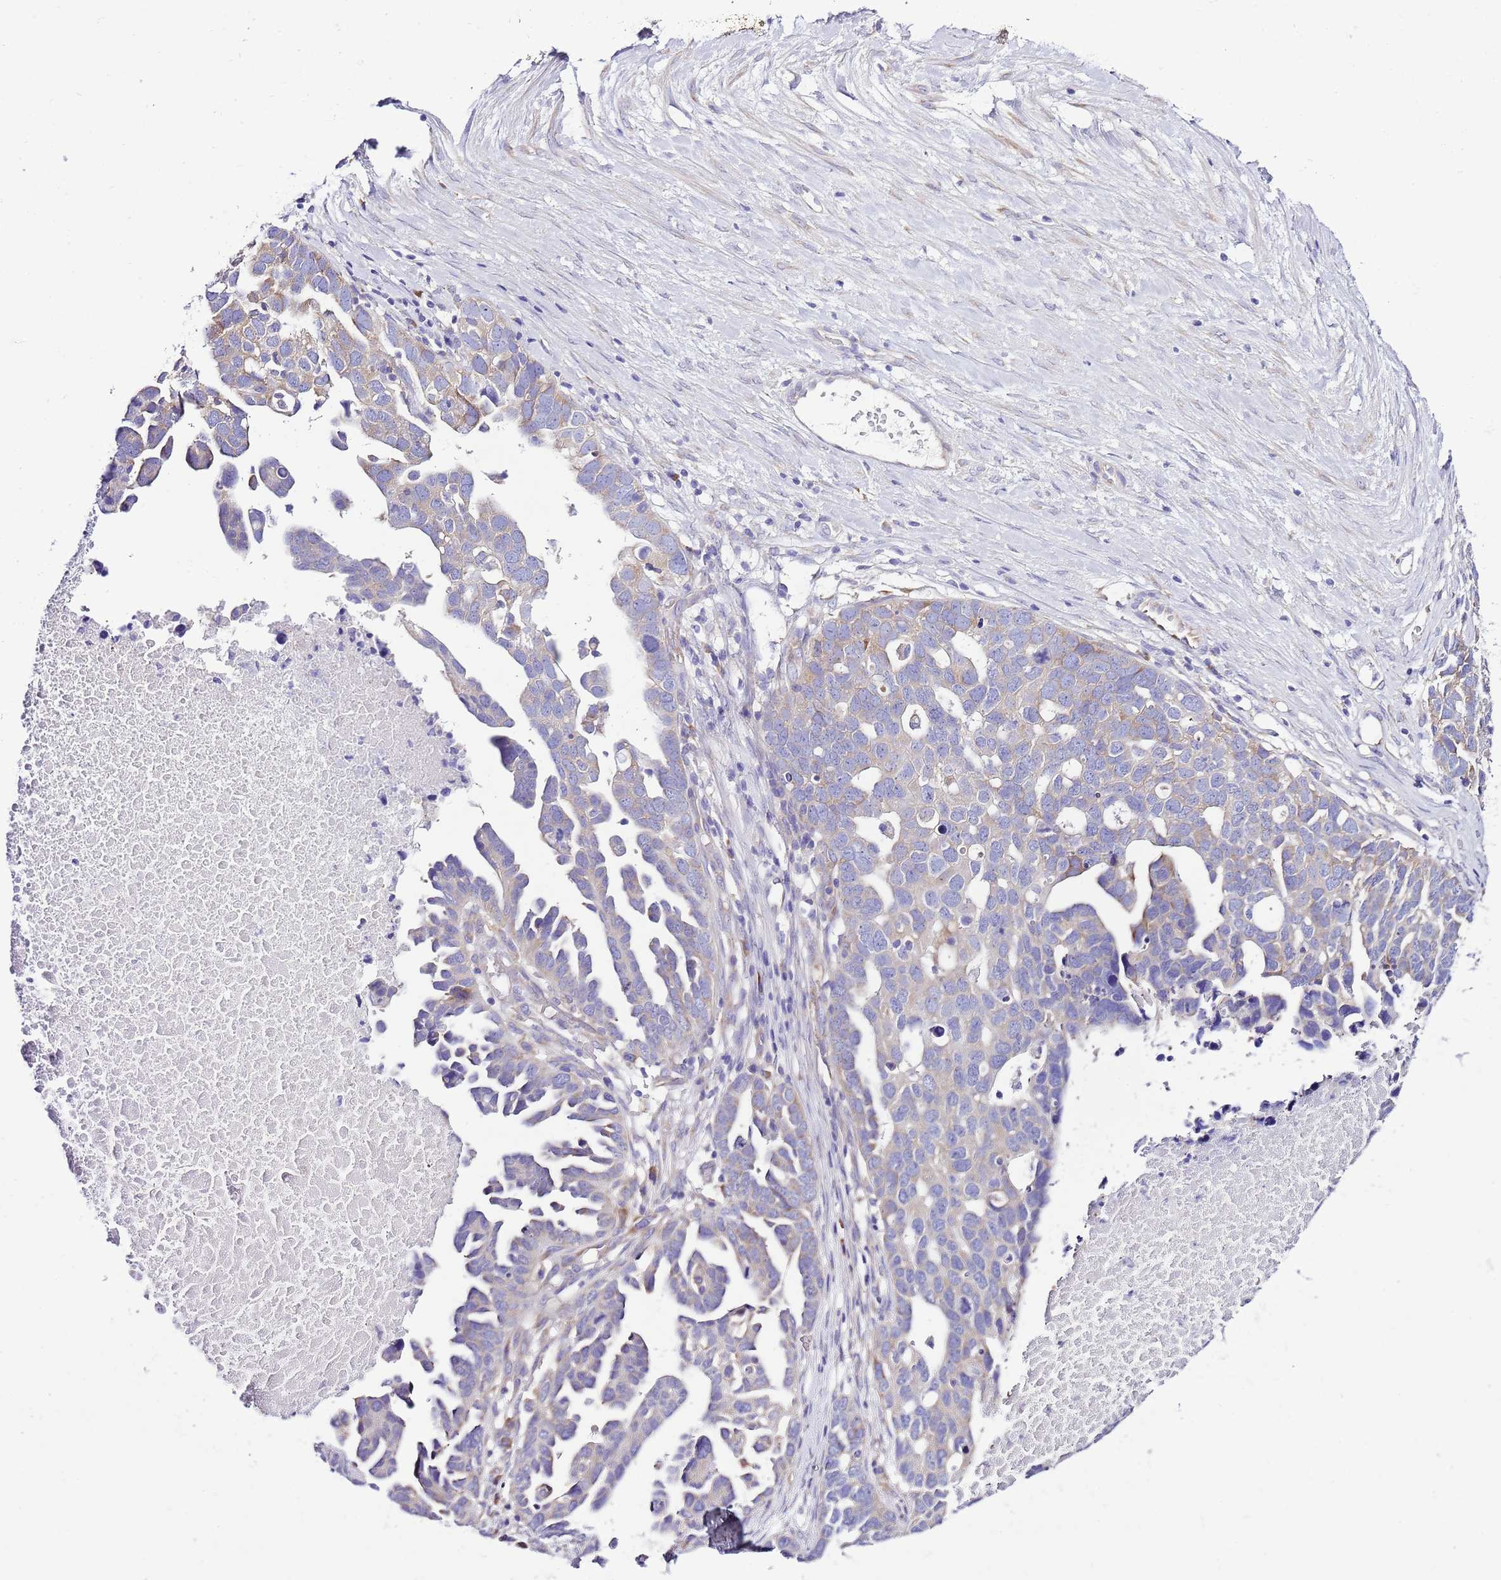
{"staining": {"intensity": "weak", "quantity": "<25%", "location": "cytoplasmic/membranous"}, "tissue": "ovarian cancer", "cell_type": "Tumor cells", "image_type": "cancer", "snomed": [{"axis": "morphology", "description": "Cystadenocarcinoma, serous, NOS"}, {"axis": "topography", "description": "Ovary"}], "caption": "Tumor cells are negative for brown protein staining in ovarian serous cystadenocarcinoma.", "gene": "RPS10", "patient": {"sex": "female", "age": 54}}